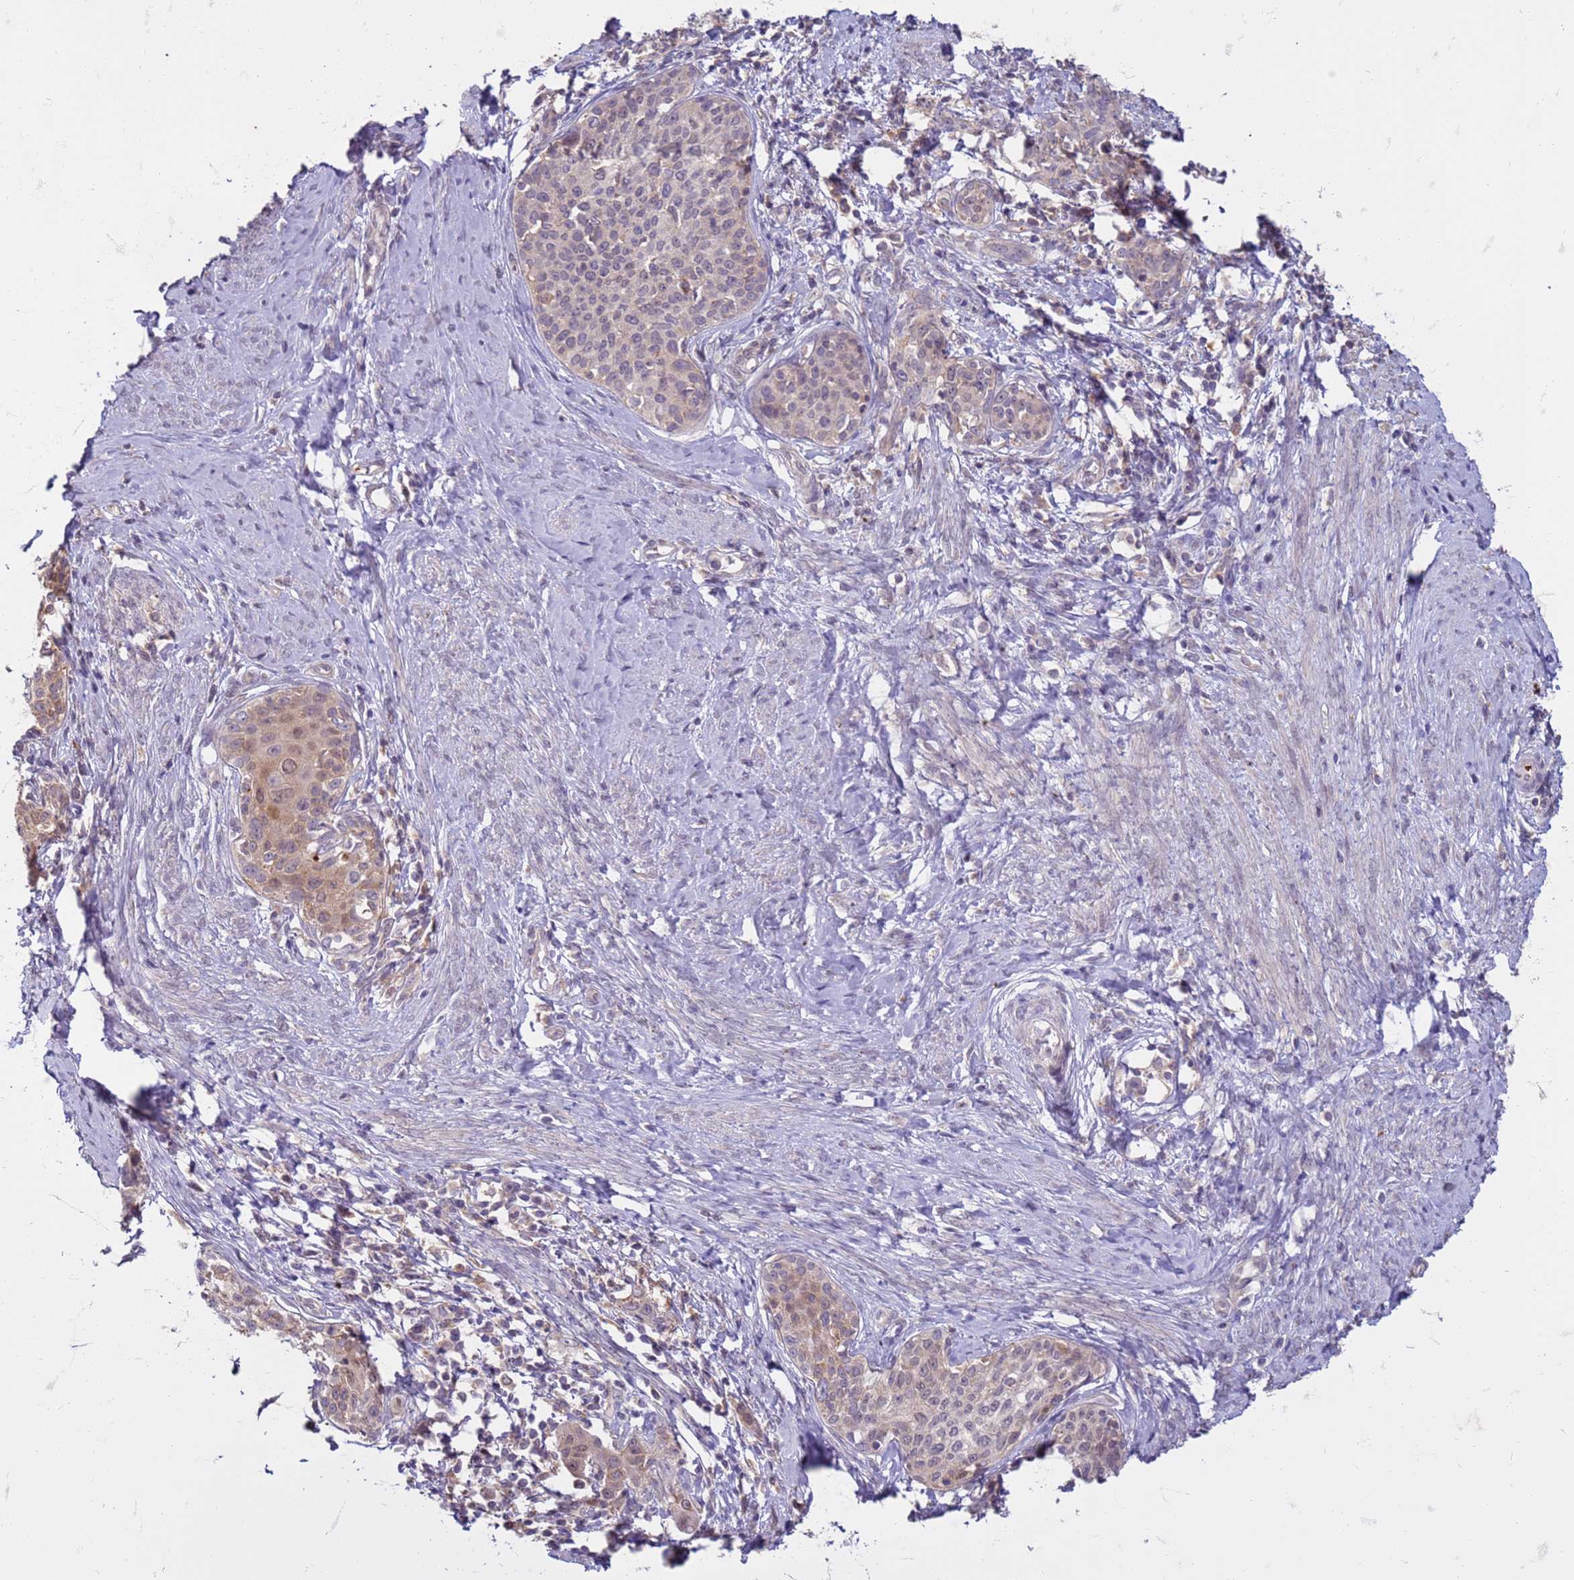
{"staining": {"intensity": "weak", "quantity": "25%-75%", "location": "cytoplasmic/membranous"}, "tissue": "cervical cancer", "cell_type": "Tumor cells", "image_type": "cancer", "snomed": [{"axis": "morphology", "description": "Squamous cell carcinoma, NOS"}, {"axis": "morphology", "description": "Adenocarcinoma, NOS"}, {"axis": "topography", "description": "Cervix"}], "caption": "Tumor cells display weak cytoplasmic/membranous staining in approximately 25%-75% of cells in cervical cancer (squamous cell carcinoma).", "gene": "SLC15A3", "patient": {"sex": "female", "age": 52}}